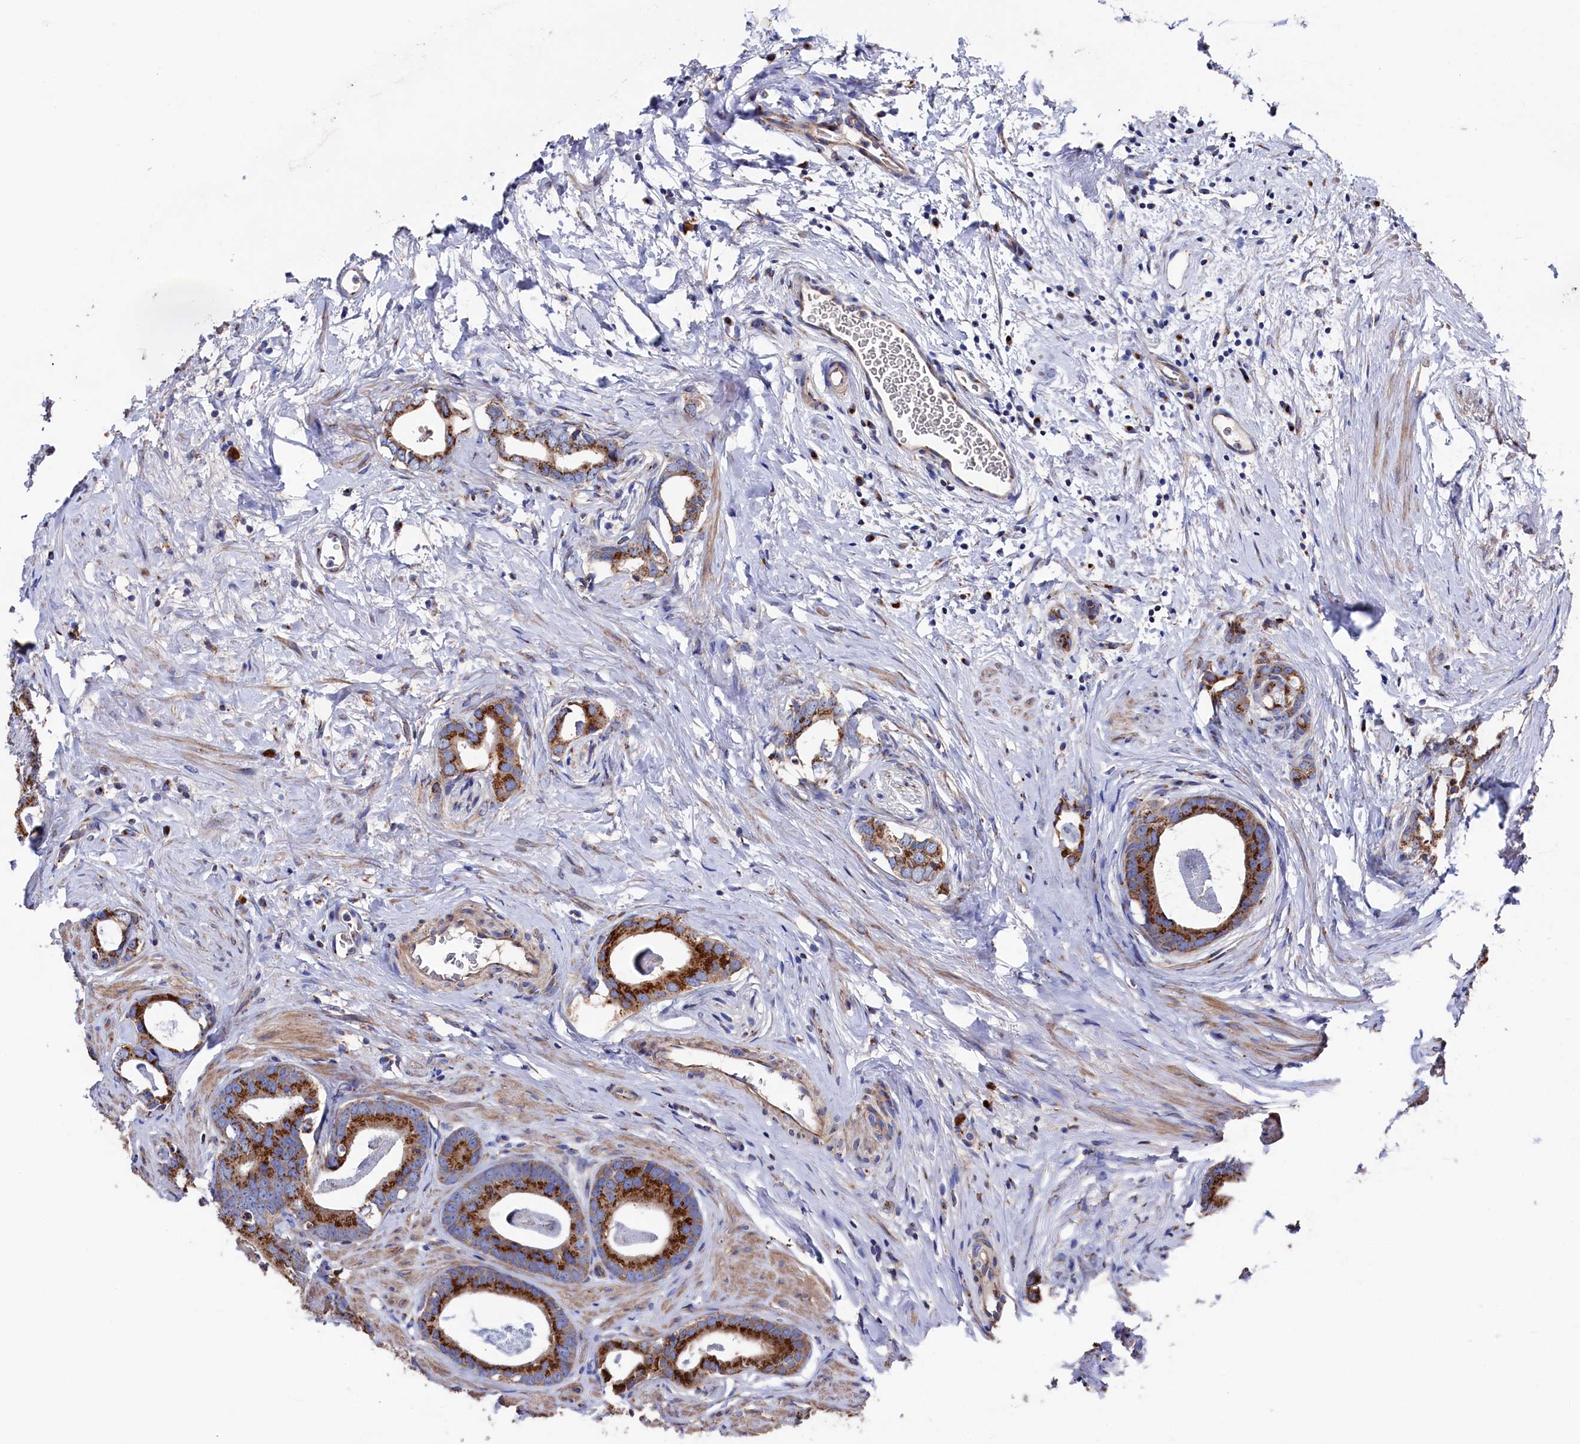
{"staining": {"intensity": "strong", "quantity": ">75%", "location": "cytoplasmic/membranous"}, "tissue": "prostate cancer", "cell_type": "Tumor cells", "image_type": "cancer", "snomed": [{"axis": "morphology", "description": "Adenocarcinoma, Low grade"}, {"axis": "topography", "description": "Prostate"}], "caption": "Protein expression analysis of human prostate cancer (adenocarcinoma (low-grade)) reveals strong cytoplasmic/membranous positivity in about >75% of tumor cells.", "gene": "PRRC1", "patient": {"sex": "male", "age": 63}}